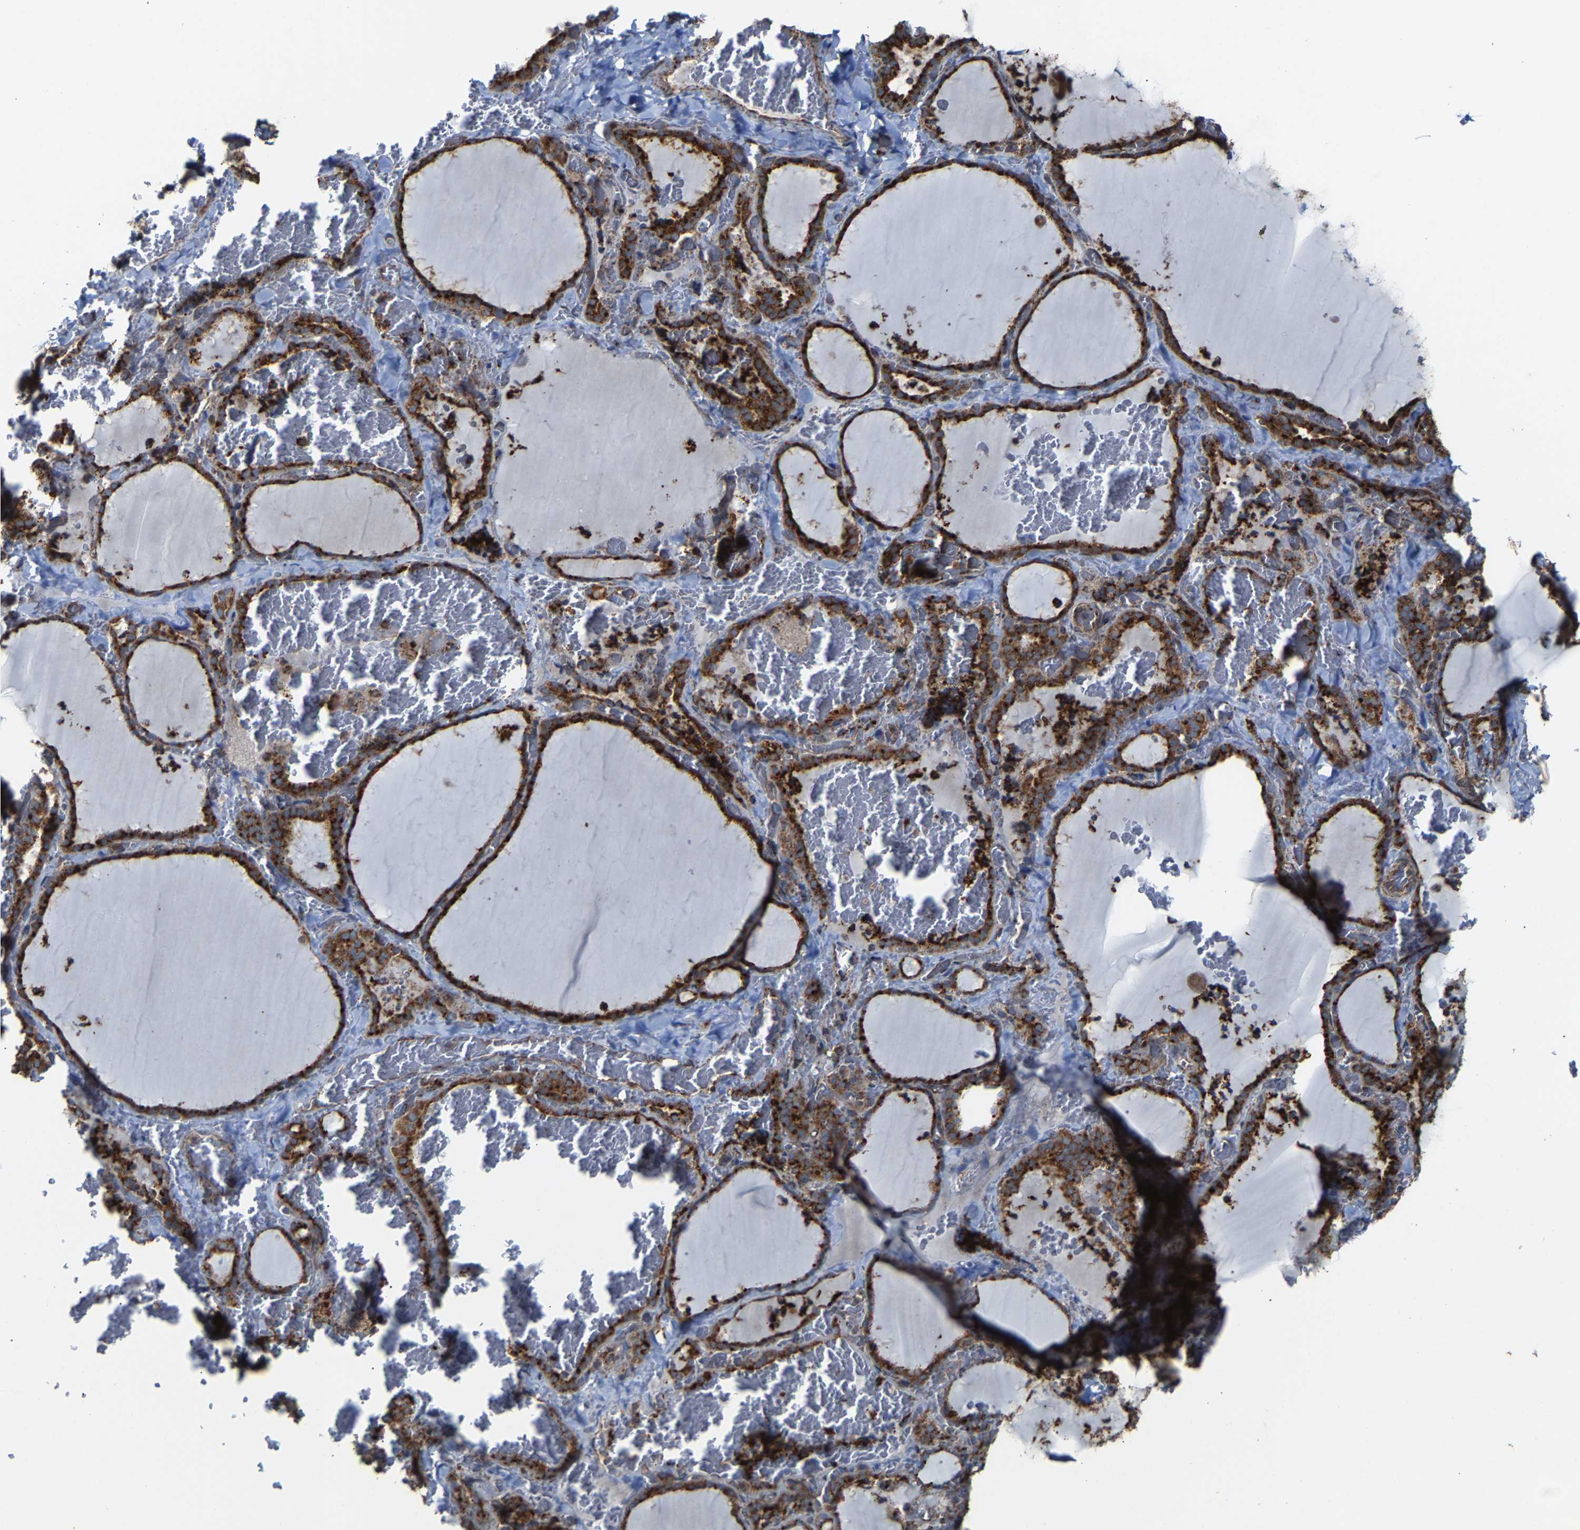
{"staining": {"intensity": "strong", "quantity": ">75%", "location": "cytoplasmic/membranous"}, "tissue": "thyroid gland", "cell_type": "Glandular cells", "image_type": "normal", "snomed": [{"axis": "morphology", "description": "Normal tissue, NOS"}, {"axis": "topography", "description": "Thyroid gland"}], "caption": "Human thyroid gland stained with a brown dye reveals strong cytoplasmic/membranous positive positivity in approximately >75% of glandular cells.", "gene": "NDUFV3", "patient": {"sex": "female", "age": 22}}